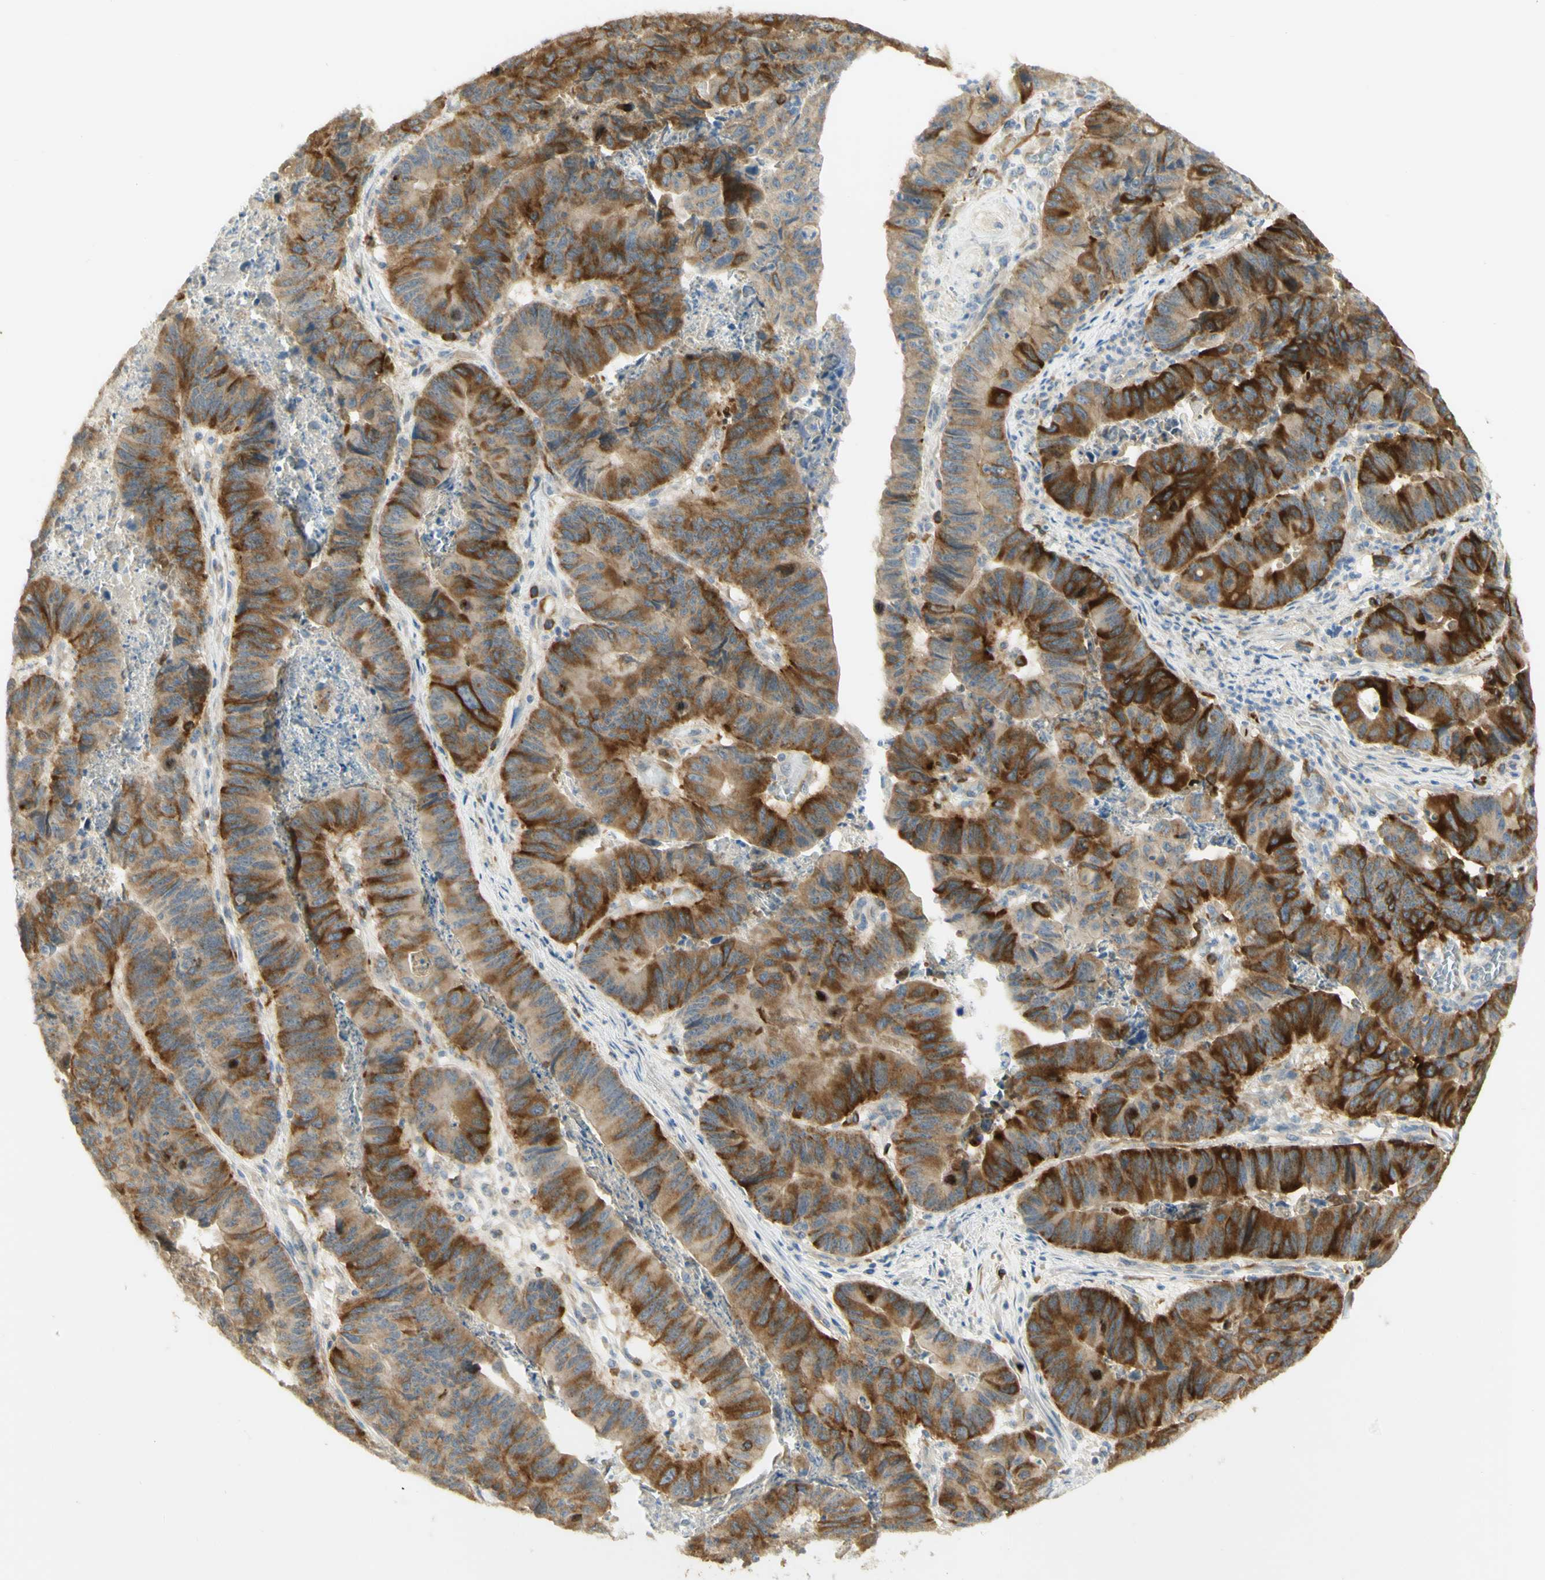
{"staining": {"intensity": "strong", "quantity": ">75%", "location": "cytoplasmic/membranous"}, "tissue": "stomach cancer", "cell_type": "Tumor cells", "image_type": "cancer", "snomed": [{"axis": "morphology", "description": "Adenocarcinoma, NOS"}, {"axis": "topography", "description": "Stomach, lower"}], "caption": "A high amount of strong cytoplasmic/membranous expression is appreciated in approximately >75% of tumor cells in stomach adenocarcinoma tissue.", "gene": "KIF11", "patient": {"sex": "male", "age": 77}}